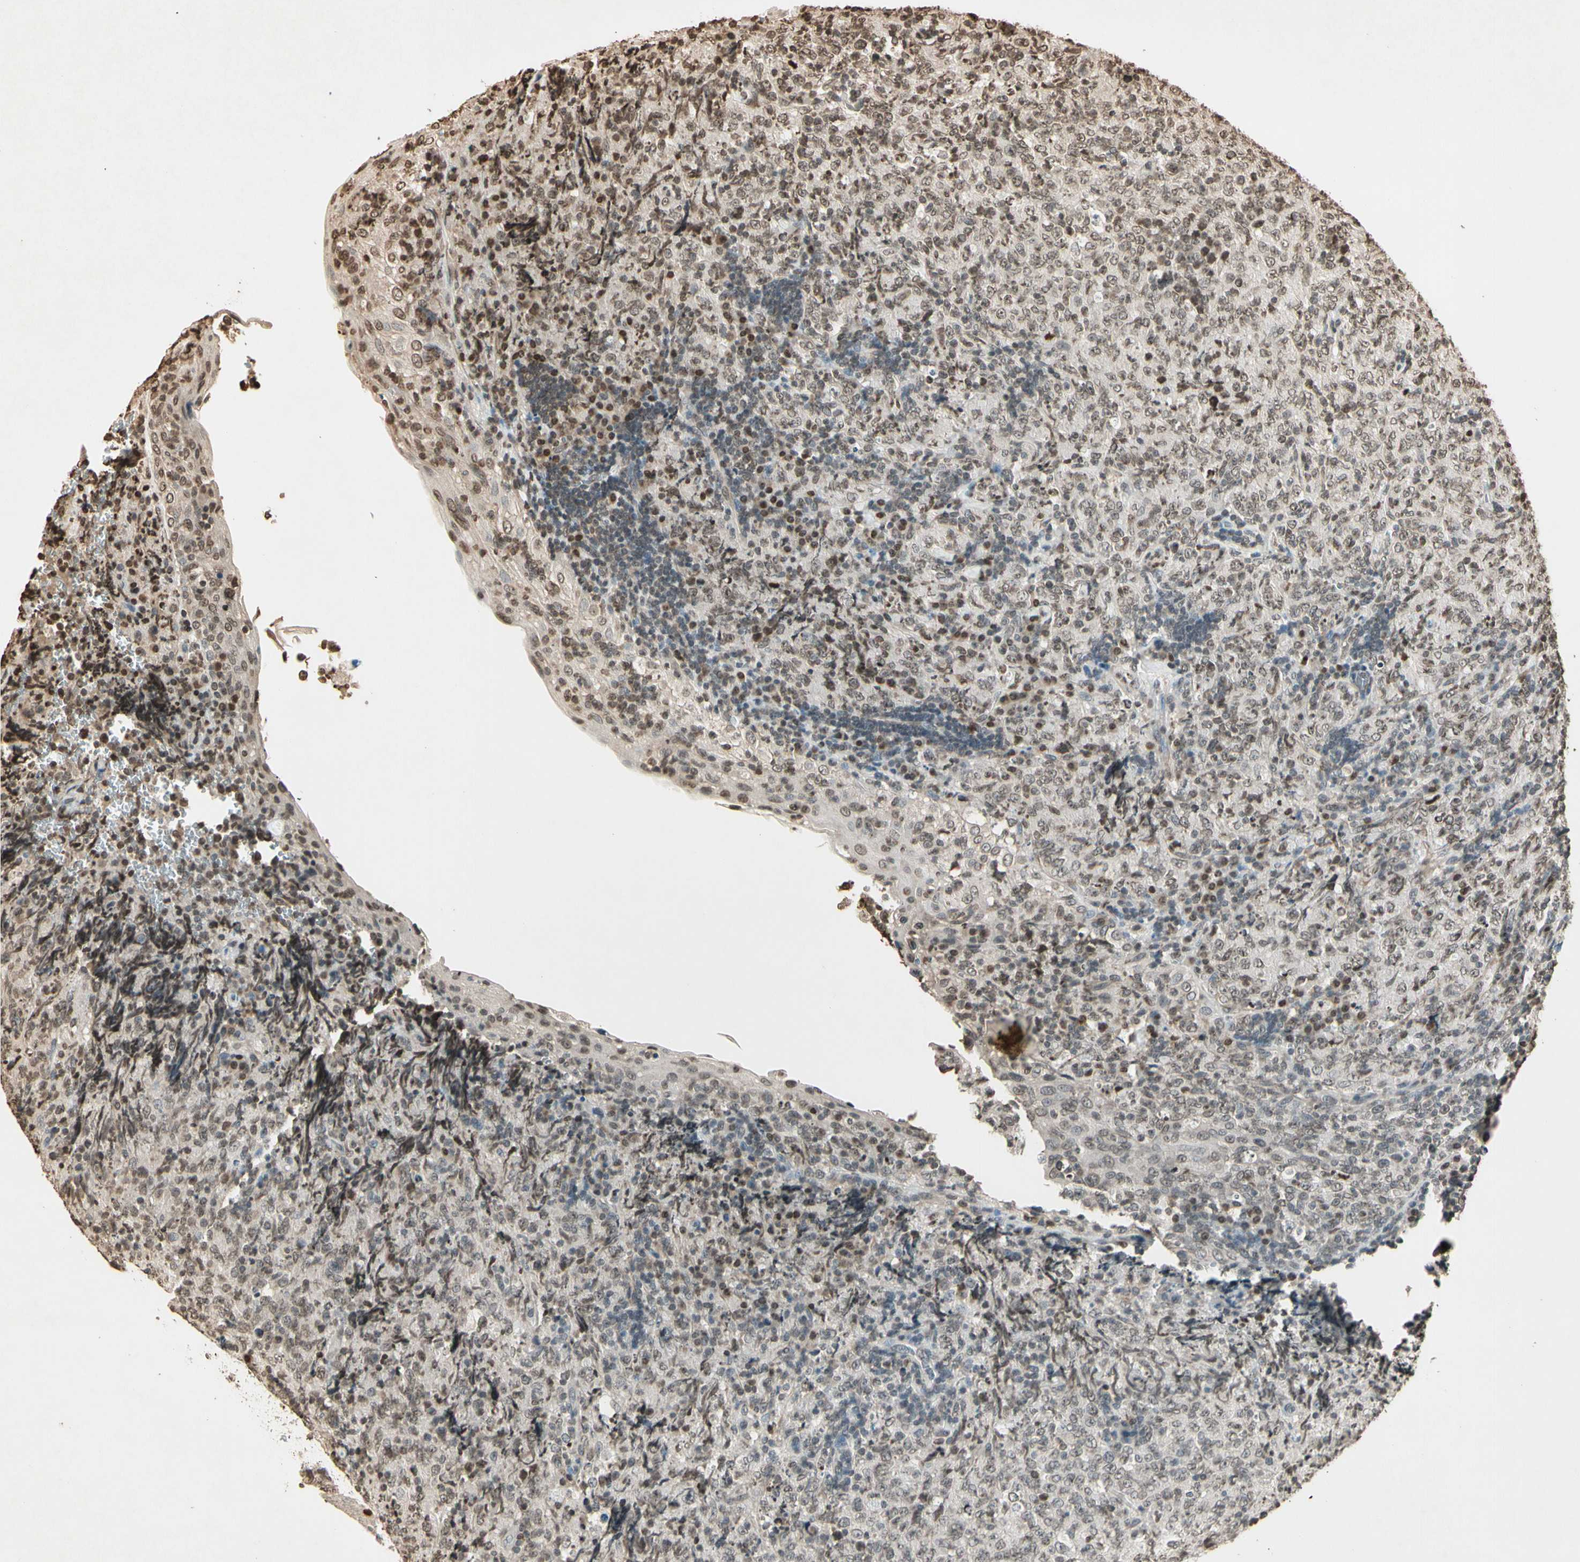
{"staining": {"intensity": "weak", "quantity": "<25%", "location": "nuclear"}, "tissue": "lymphoma", "cell_type": "Tumor cells", "image_type": "cancer", "snomed": [{"axis": "morphology", "description": "Malignant lymphoma, non-Hodgkin's type, High grade"}, {"axis": "topography", "description": "Tonsil"}], "caption": "Immunohistochemistry (IHC) photomicrograph of human high-grade malignant lymphoma, non-Hodgkin's type stained for a protein (brown), which exhibits no expression in tumor cells.", "gene": "TOP1", "patient": {"sex": "female", "age": 36}}